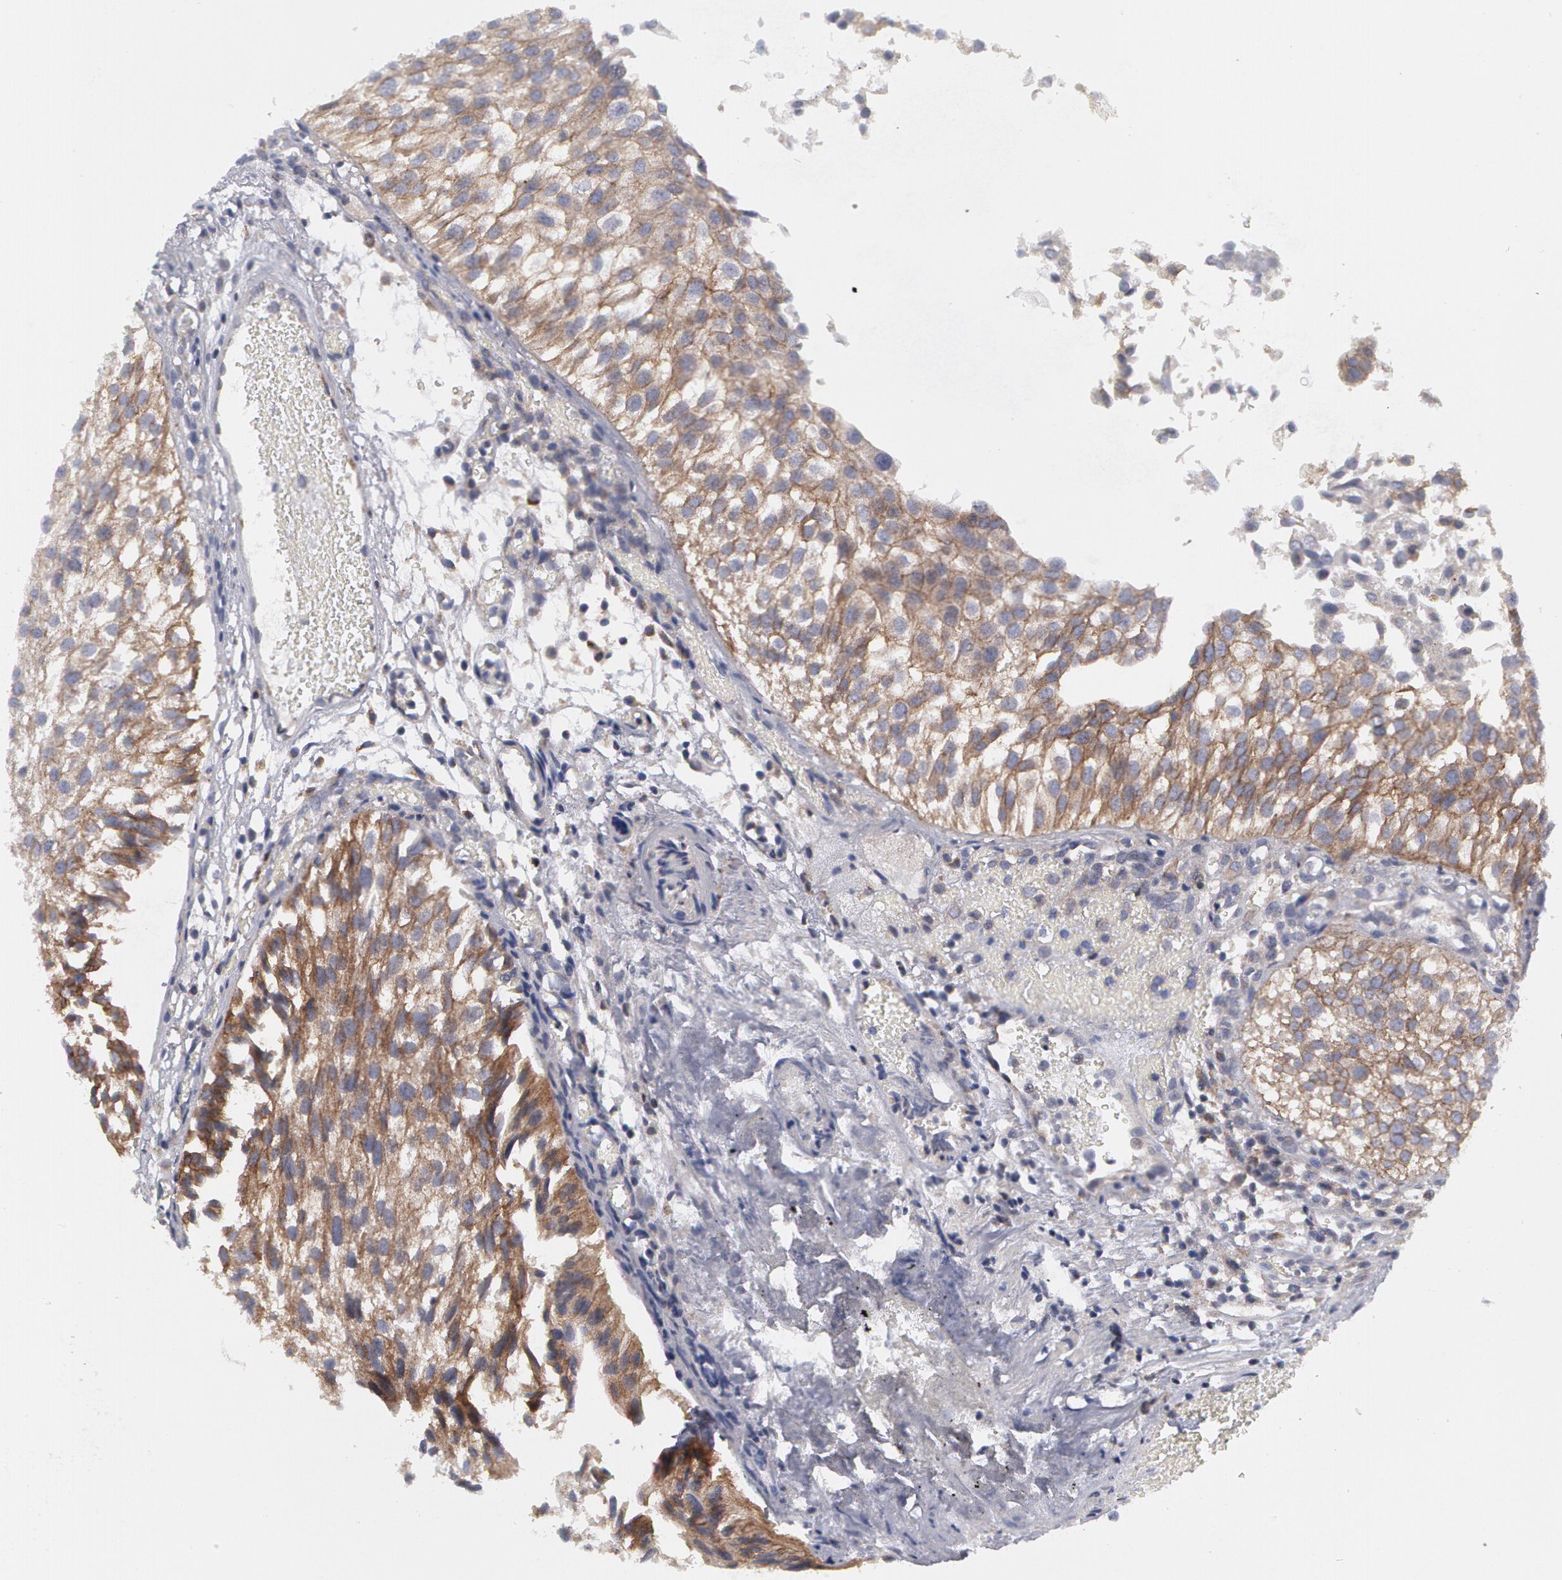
{"staining": {"intensity": "moderate", "quantity": ">75%", "location": "cytoplasmic/membranous"}, "tissue": "urothelial cancer", "cell_type": "Tumor cells", "image_type": "cancer", "snomed": [{"axis": "morphology", "description": "Urothelial carcinoma, Low grade"}, {"axis": "topography", "description": "Urinary bladder"}], "caption": "Brown immunohistochemical staining in urothelial cancer exhibits moderate cytoplasmic/membranous expression in approximately >75% of tumor cells.", "gene": "ERBB2", "patient": {"sex": "female", "age": 89}}